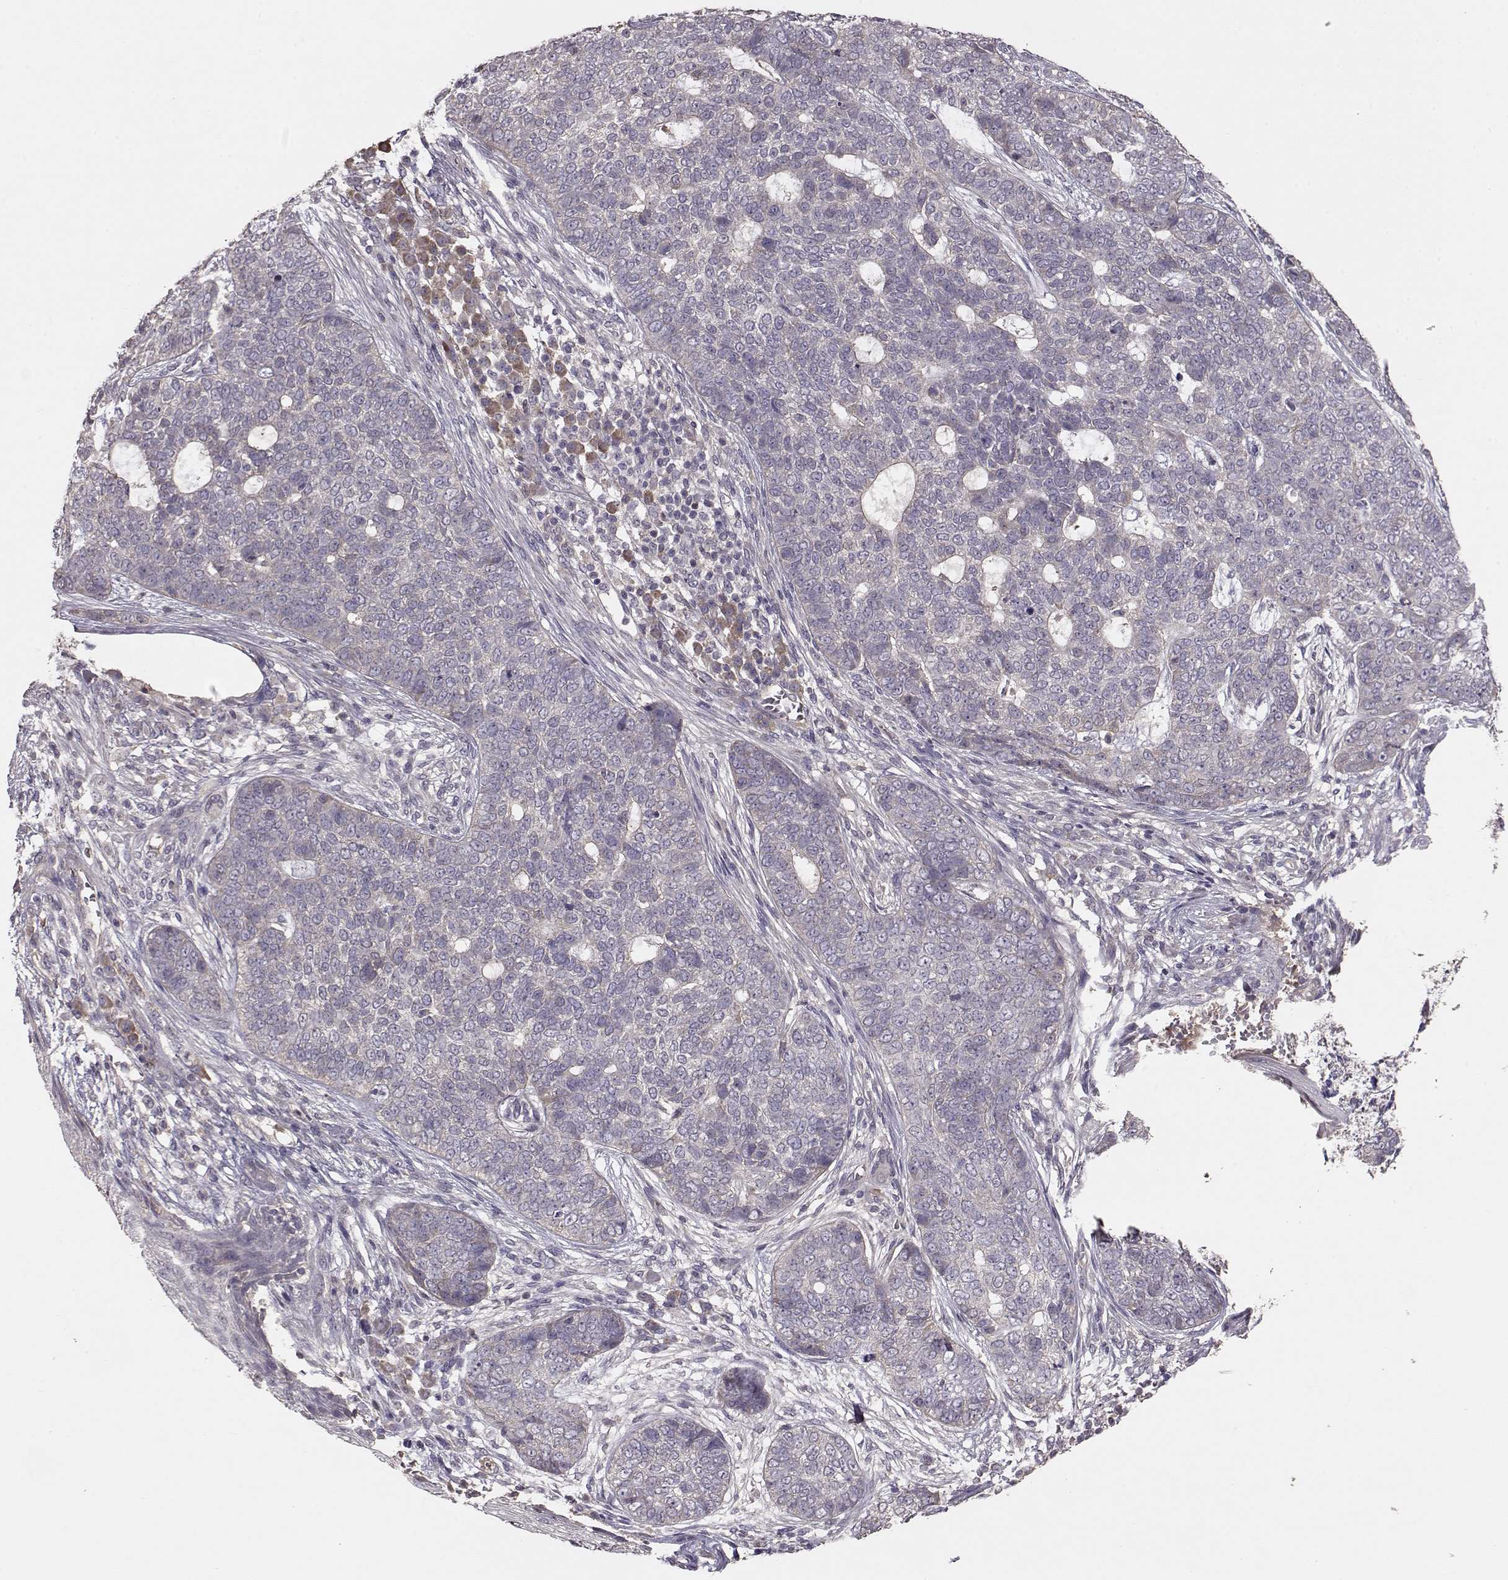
{"staining": {"intensity": "negative", "quantity": "none", "location": "none"}, "tissue": "skin cancer", "cell_type": "Tumor cells", "image_type": "cancer", "snomed": [{"axis": "morphology", "description": "Basal cell carcinoma"}, {"axis": "topography", "description": "Skin"}], "caption": "There is no significant positivity in tumor cells of skin cancer.", "gene": "PMCH", "patient": {"sex": "female", "age": 69}}